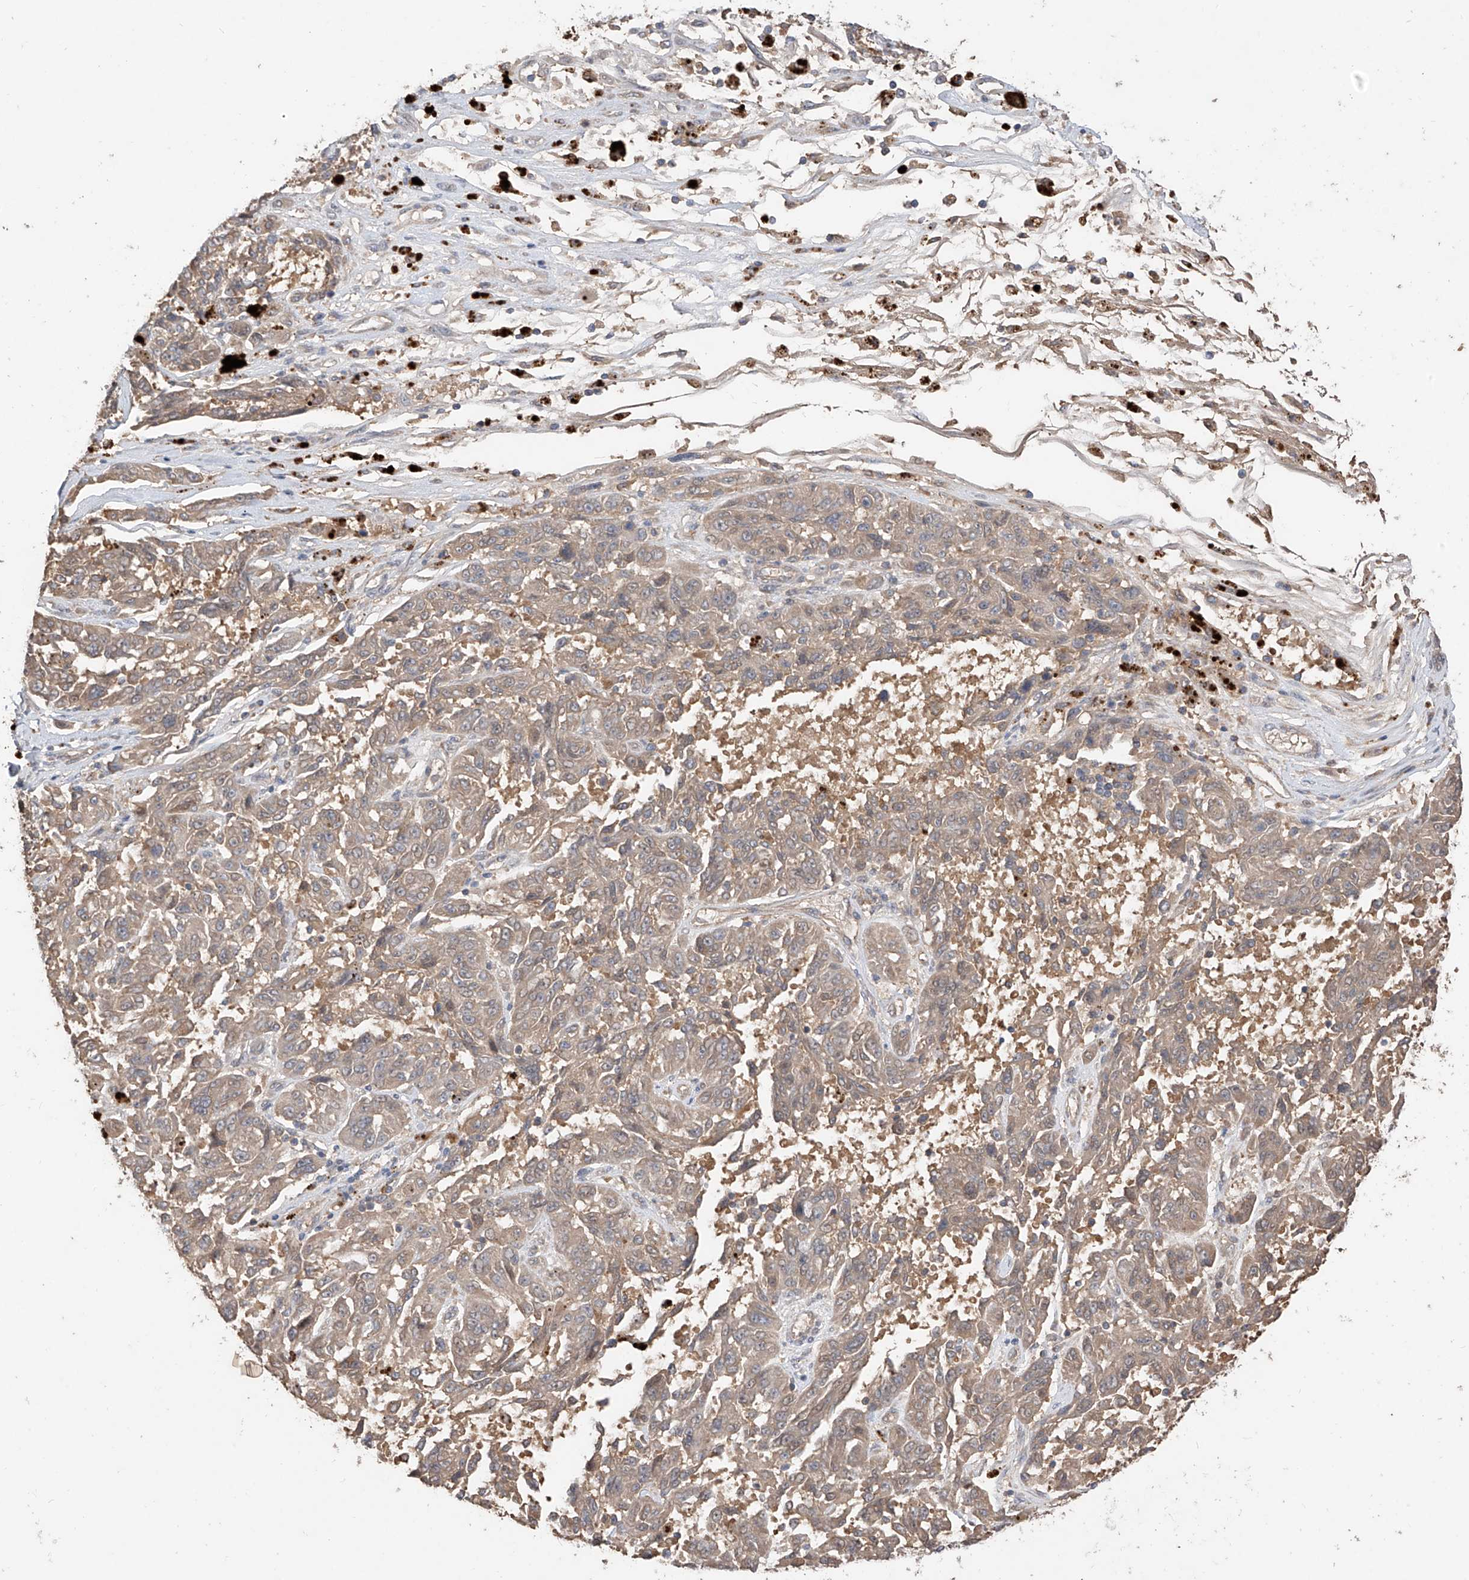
{"staining": {"intensity": "weak", "quantity": ">75%", "location": "cytoplasmic/membranous"}, "tissue": "melanoma", "cell_type": "Tumor cells", "image_type": "cancer", "snomed": [{"axis": "morphology", "description": "Malignant melanoma, NOS"}, {"axis": "topography", "description": "Skin"}], "caption": "Human malignant melanoma stained with a brown dye demonstrates weak cytoplasmic/membranous positive staining in about >75% of tumor cells.", "gene": "CACNA2D4", "patient": {"sex": "male", "age": 53}}